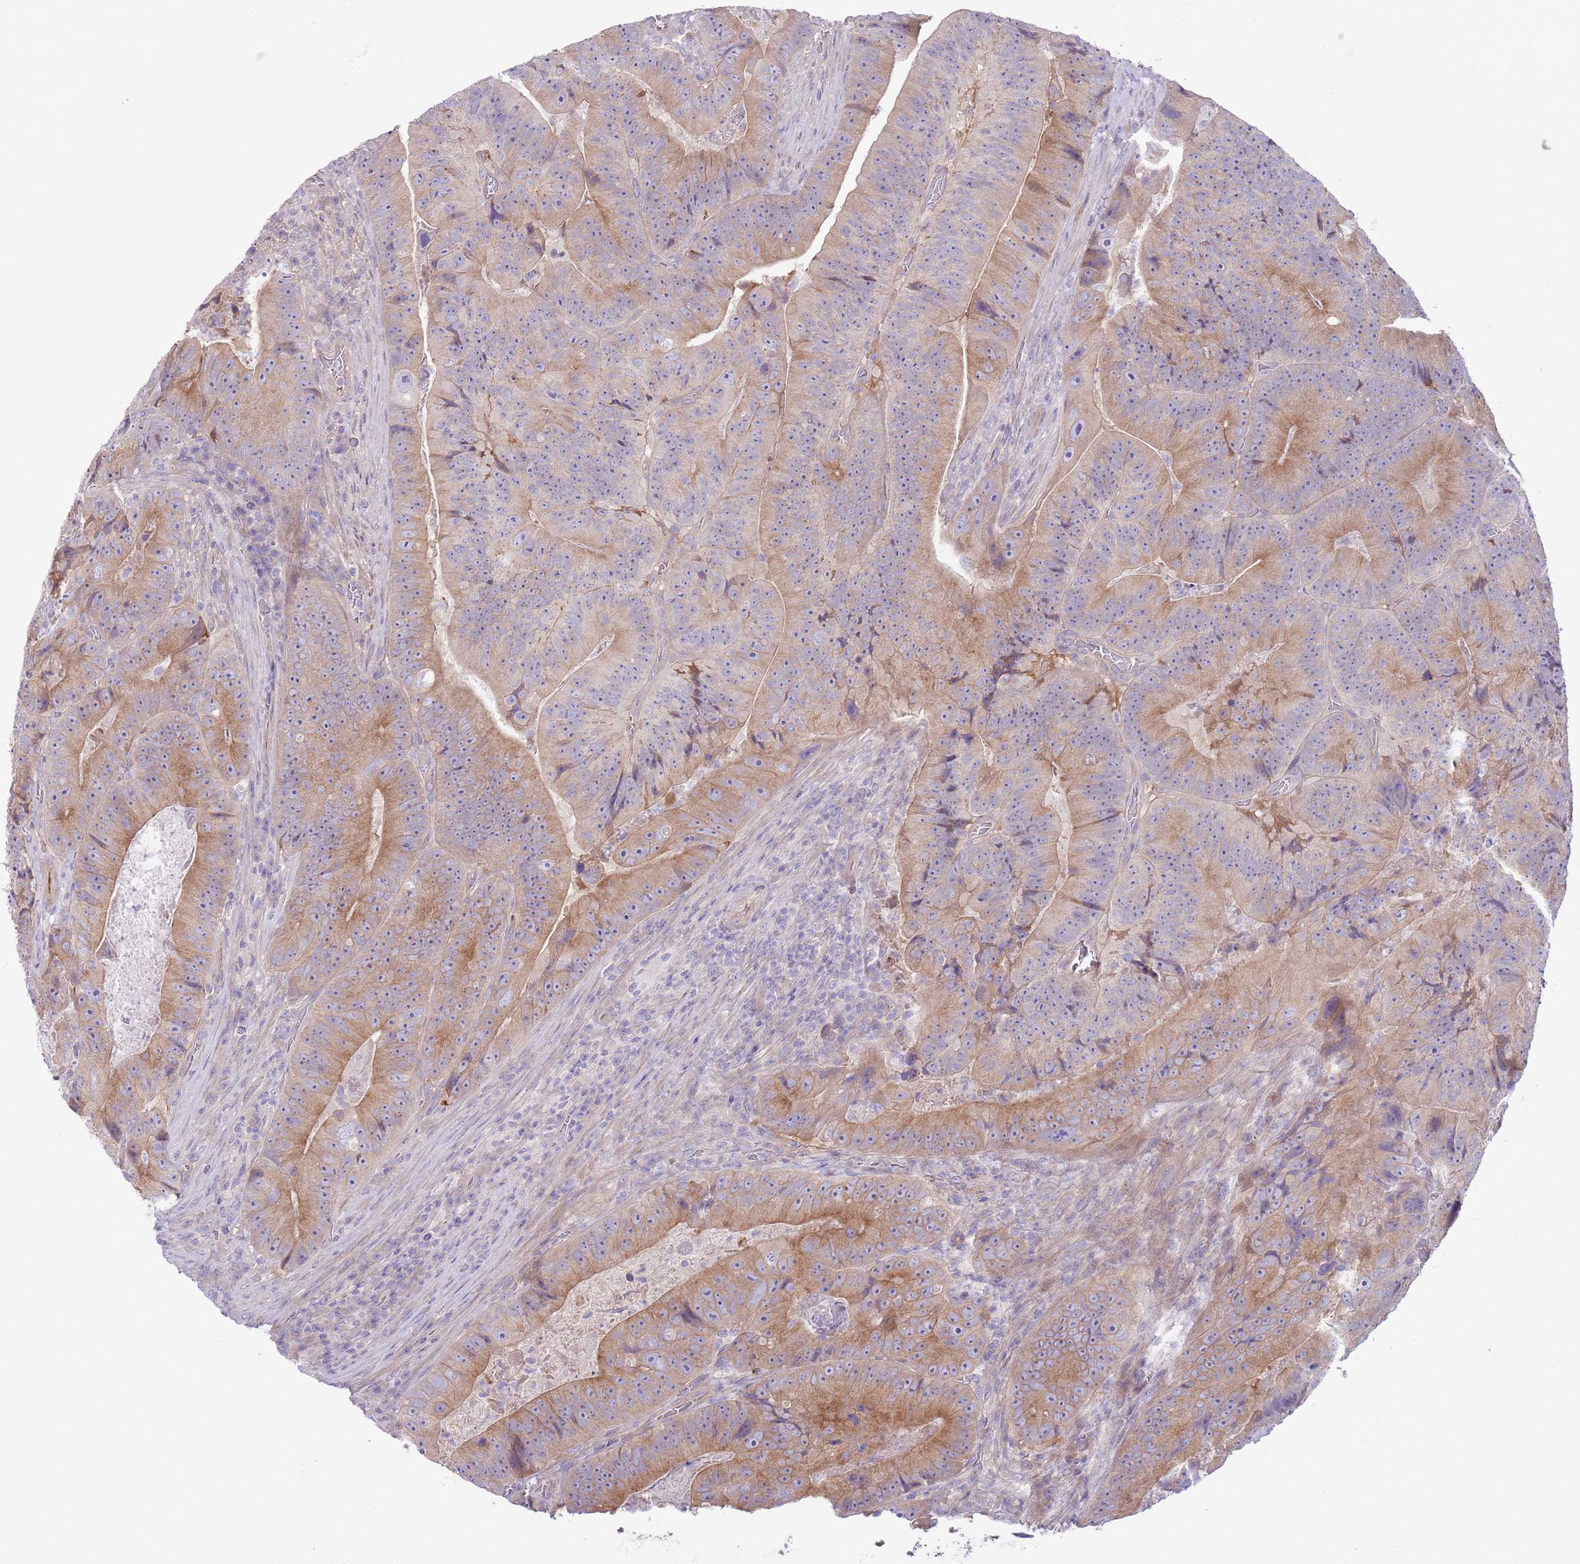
{"staining": {"intensity": "moderate", "quantity": ">75%", "location": "cytoplasmic/membranous"}, "tissue": "colorectal cancer", "cell_type": "Tumor cells", "image_type": "cancer", "snomed": [{"axis": "morphology", "description": "Adenocarcinoma, NOS"}, {"axis": "topography", "description": "Colon"}], "caption": "Approximately >75% of tumor cells in colorectal cancer display moderate cytoplasmic/membranous protein staining as visualized by brown immunohistochemical staining.", "gene": "CFH", "patient": {"sex": "female", "age": 86}}